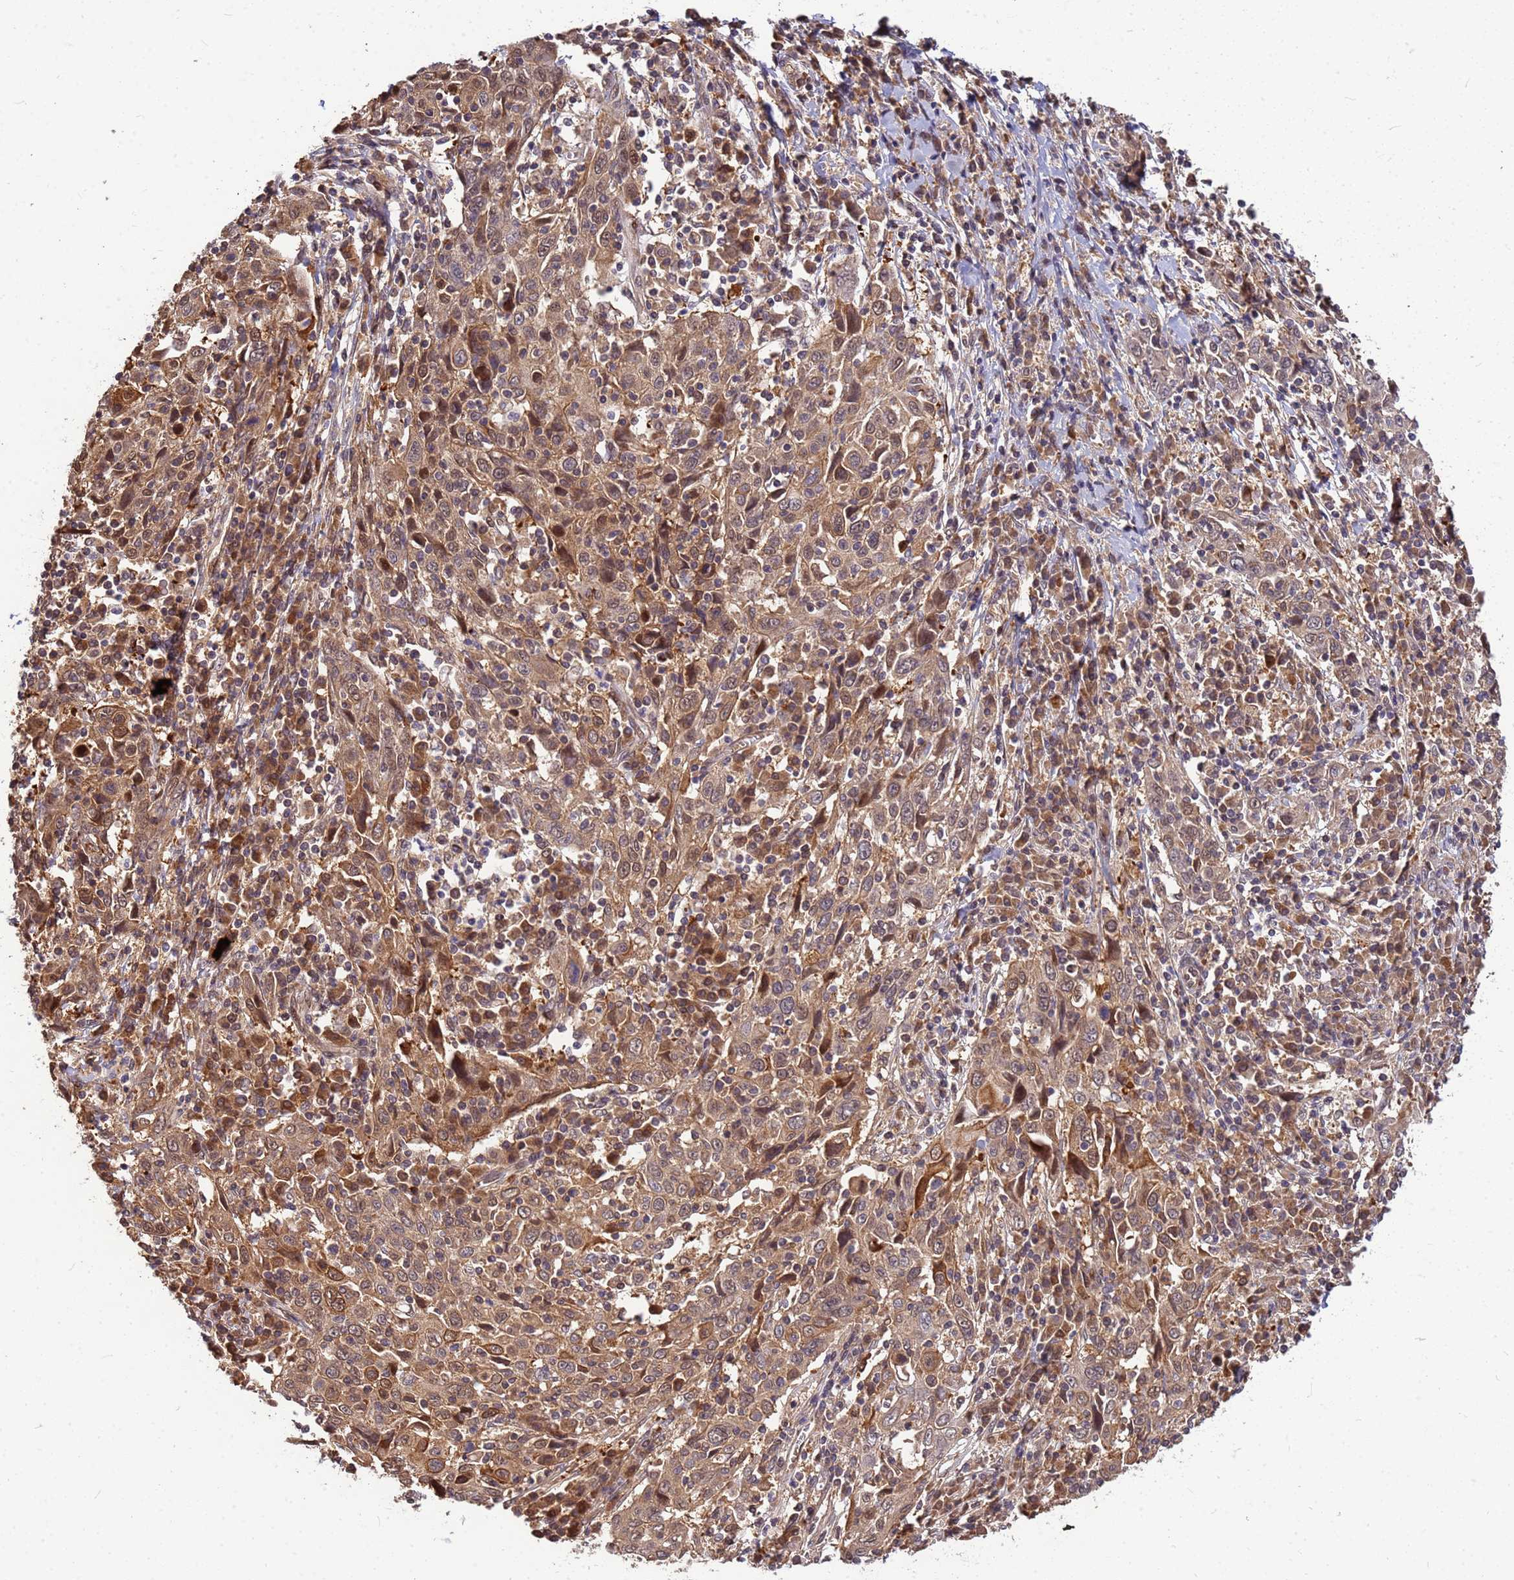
{"staining": {"intensity": "moderate", "quantity": ">75%", "location": "cytoplasmic/membranous"}, "tissue": "cervical cancer", "cell_type": "Tumor cells", "image_type": "cancer", "snomed": [{"axis": "morphology", "description": "Squamous cell carcinoma, NOS"}, {"axis": "topography", "description": "Cervix"}], "caption": "Immunohistochemistry (IHC) of cervical cancer demonstrates medium levels of moderate cytoplasmic/membranous expression in about >75% of tumor cells. The staining was performed using DAB, with brown indicating positive protein expression. Nuclei are stained blue with hematoxylin.", "gene": "DUS4L", "patient": {"sex": "female", "age": 46}}